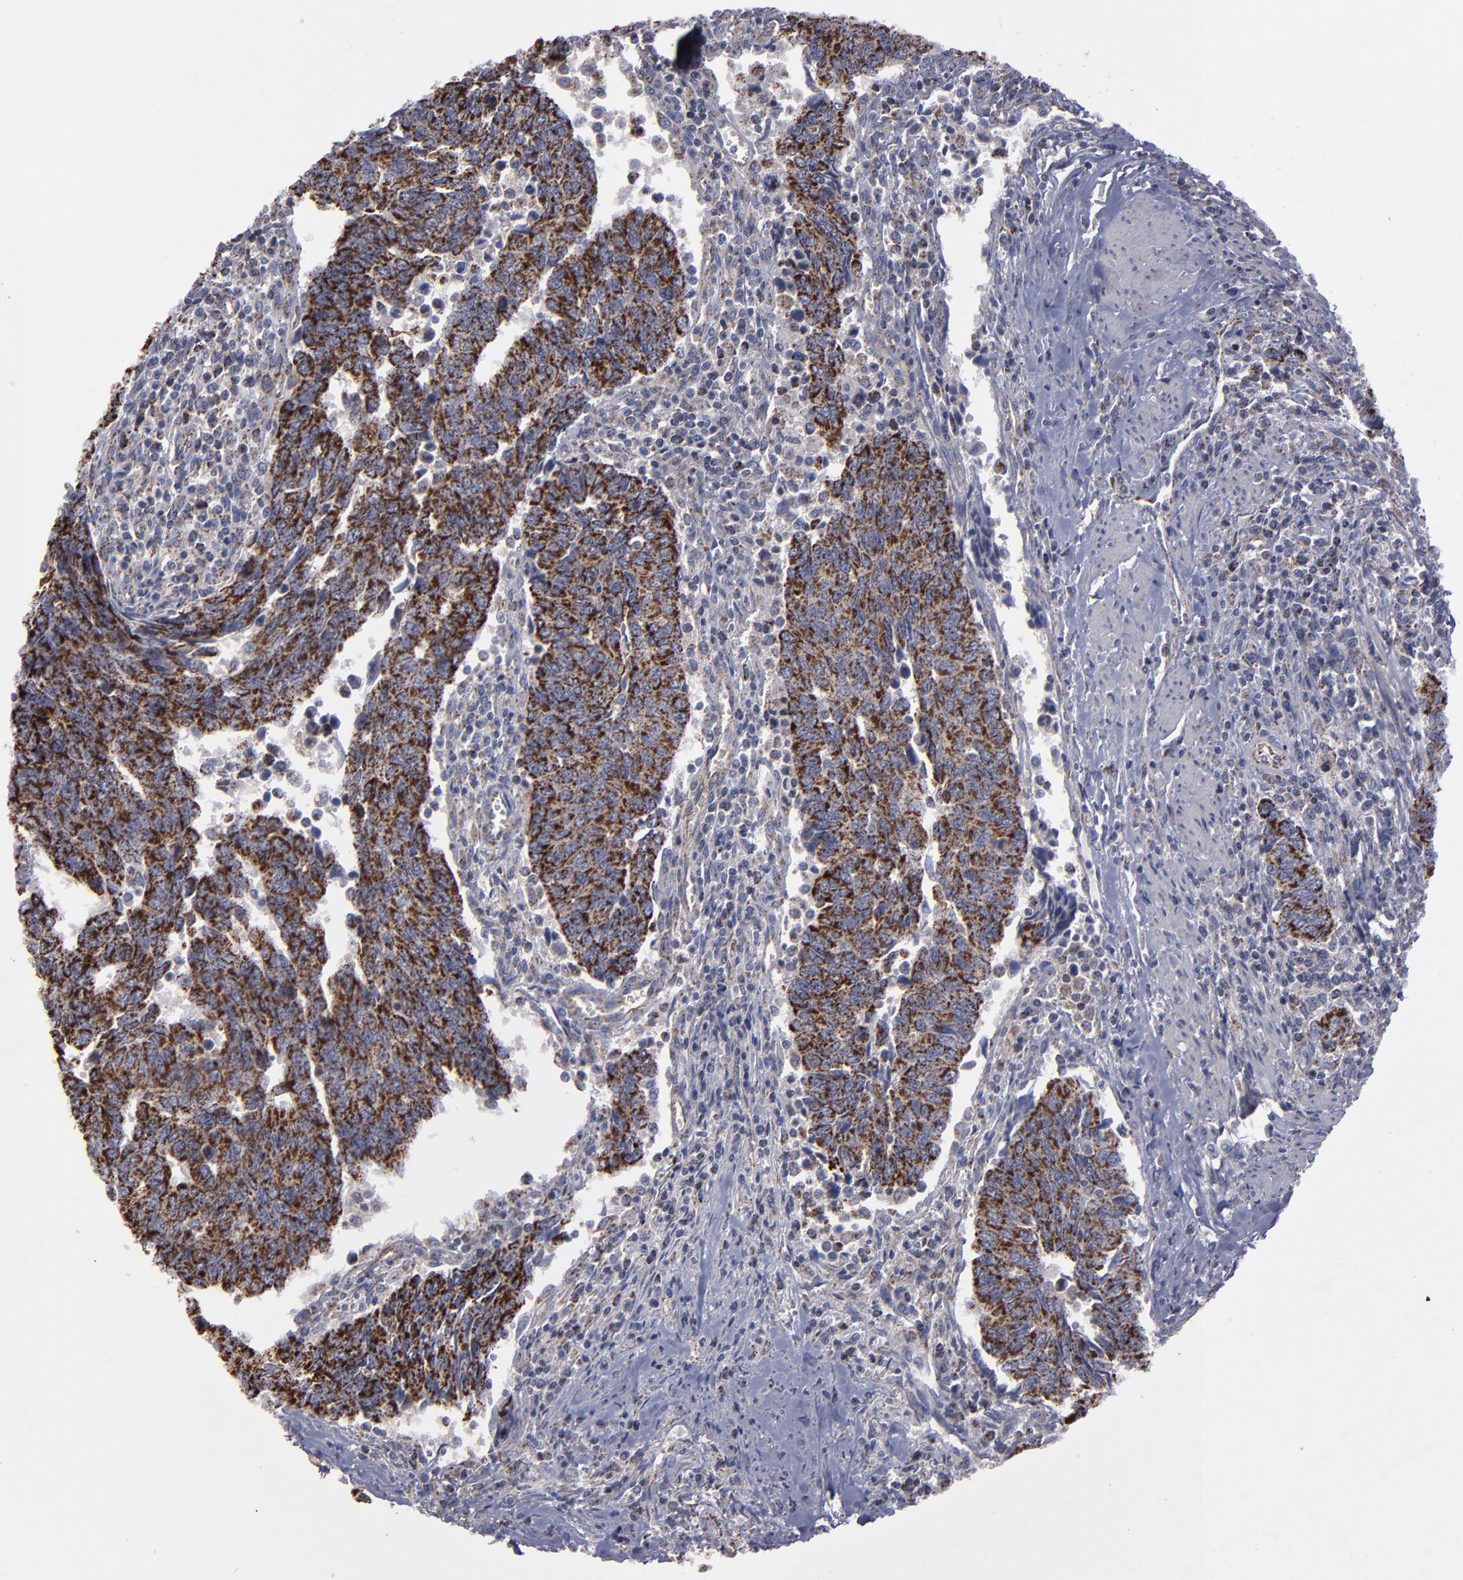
{"staining": {"intensity": "strong", "quantity": ">75%", "location": "cytoplasmic/membranous"}, "tissue": "urothelial cancer", "cell_type": "Tumor cells", "image_type": "cancer", "snomed": [{"axis": "morphology", "description": "Urothelial carcinoma, High grade"}, {"axis": "topography", "description": "Urinary bladder"}], "caption": "IHC of urothelial cancer reveals high levels of strong cytoplasmic/membranous expression in about >75% of tumor cells. (IHC, brightfield microscopy, high magnification).", "gene": "MYOM2", "patient": {"sex": "male", "age": 86}}